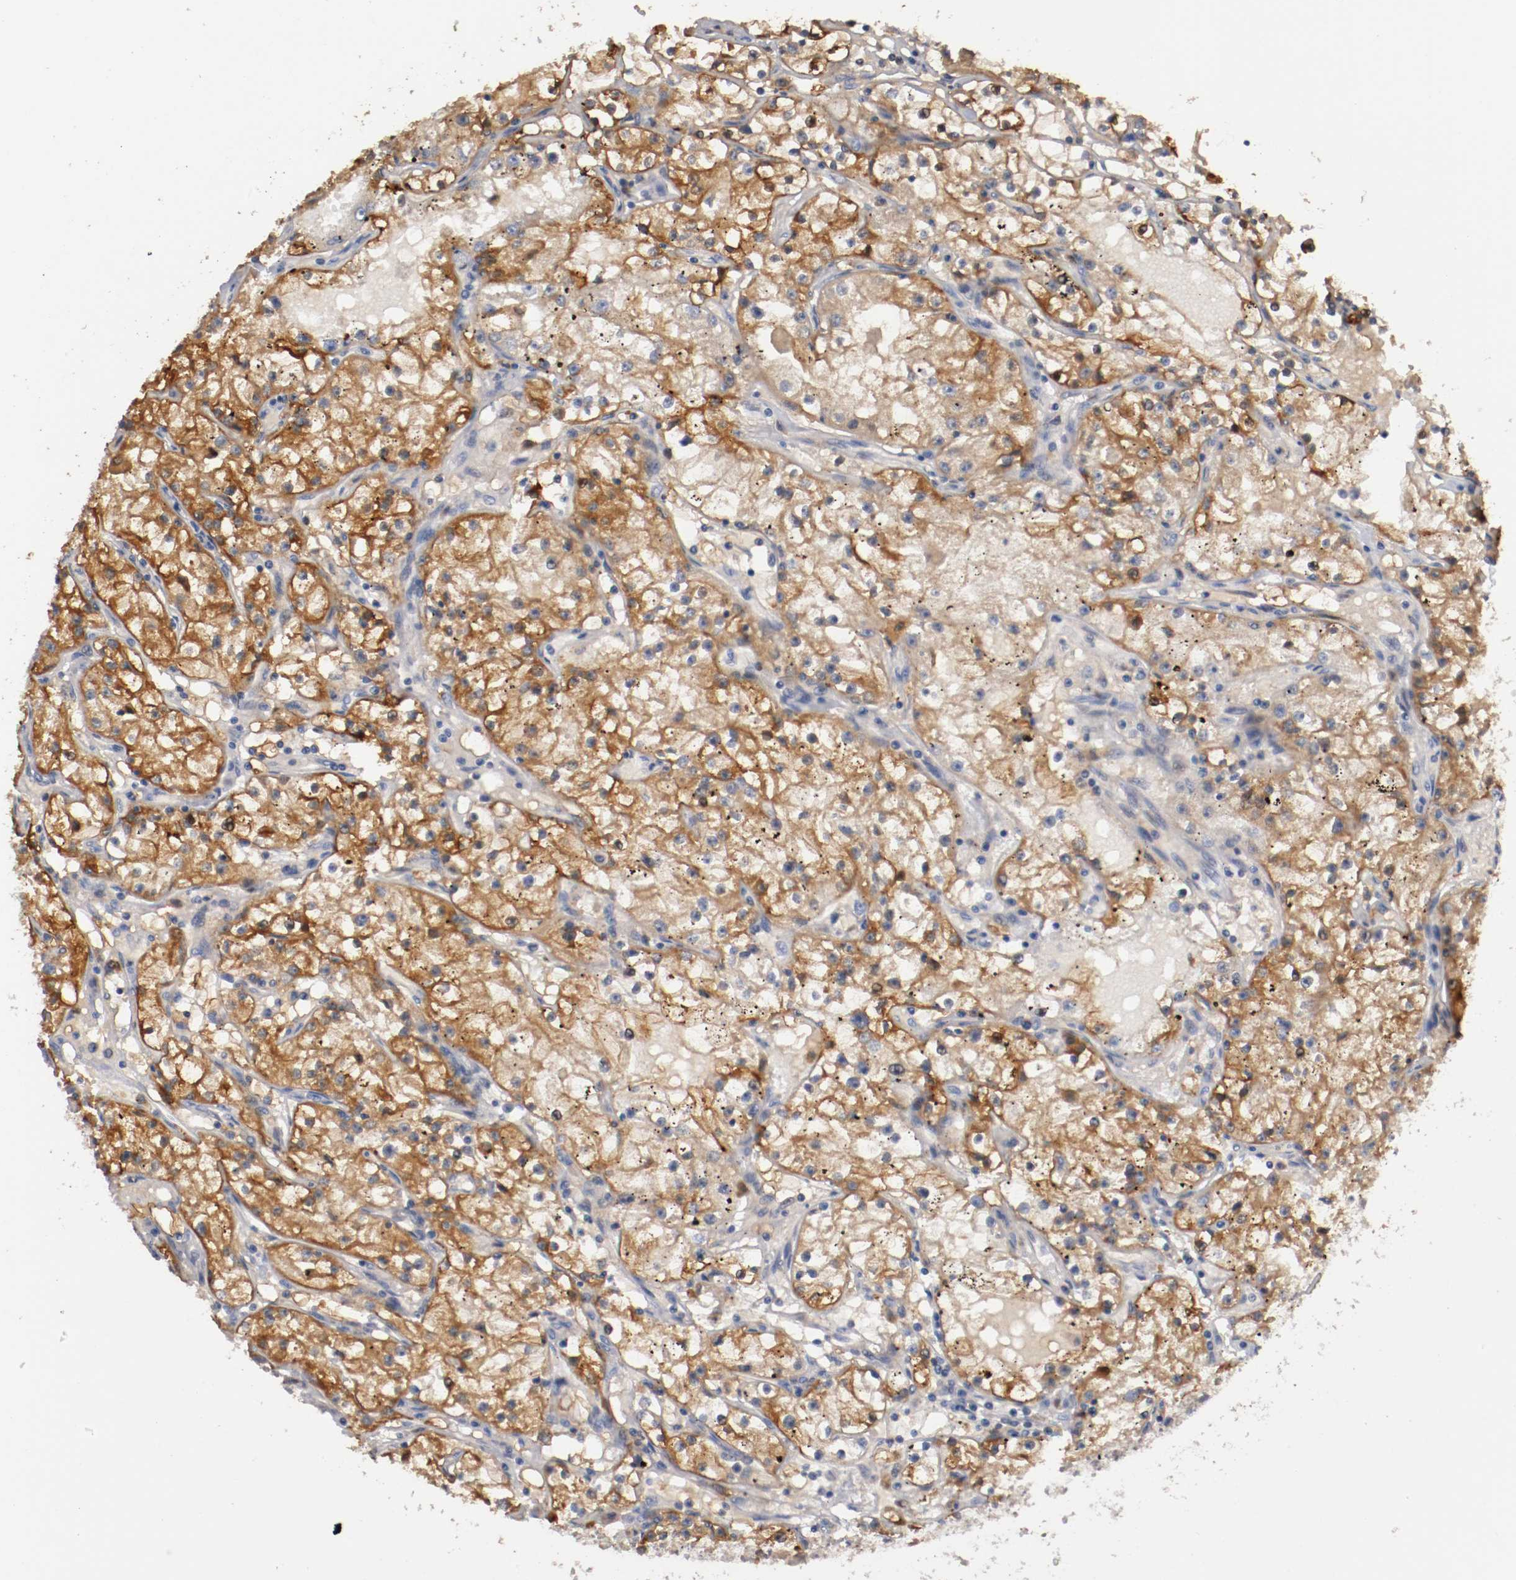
{"staining": {"intensity": "moderate", "quantity": ">75%", "location": "cytoplasmic/membranous"}, "tissue": "renal cancer", "cell_type": "Tumor cells", "image_type": "cancer", "snomed": [{"axis": "morphology", "description": "Adenocarcinoma, NOS"}, {"axis": "topography", "description": "Kidney"}], "caption": "Adenocarcinoma (renal) stained for a protein (brown) displays moderate cytoplasmic/membranous positive staining in approximately >75% of tumor cells.", "gene": "RBM23", "patient": {"sex": "male", "age": 56}}